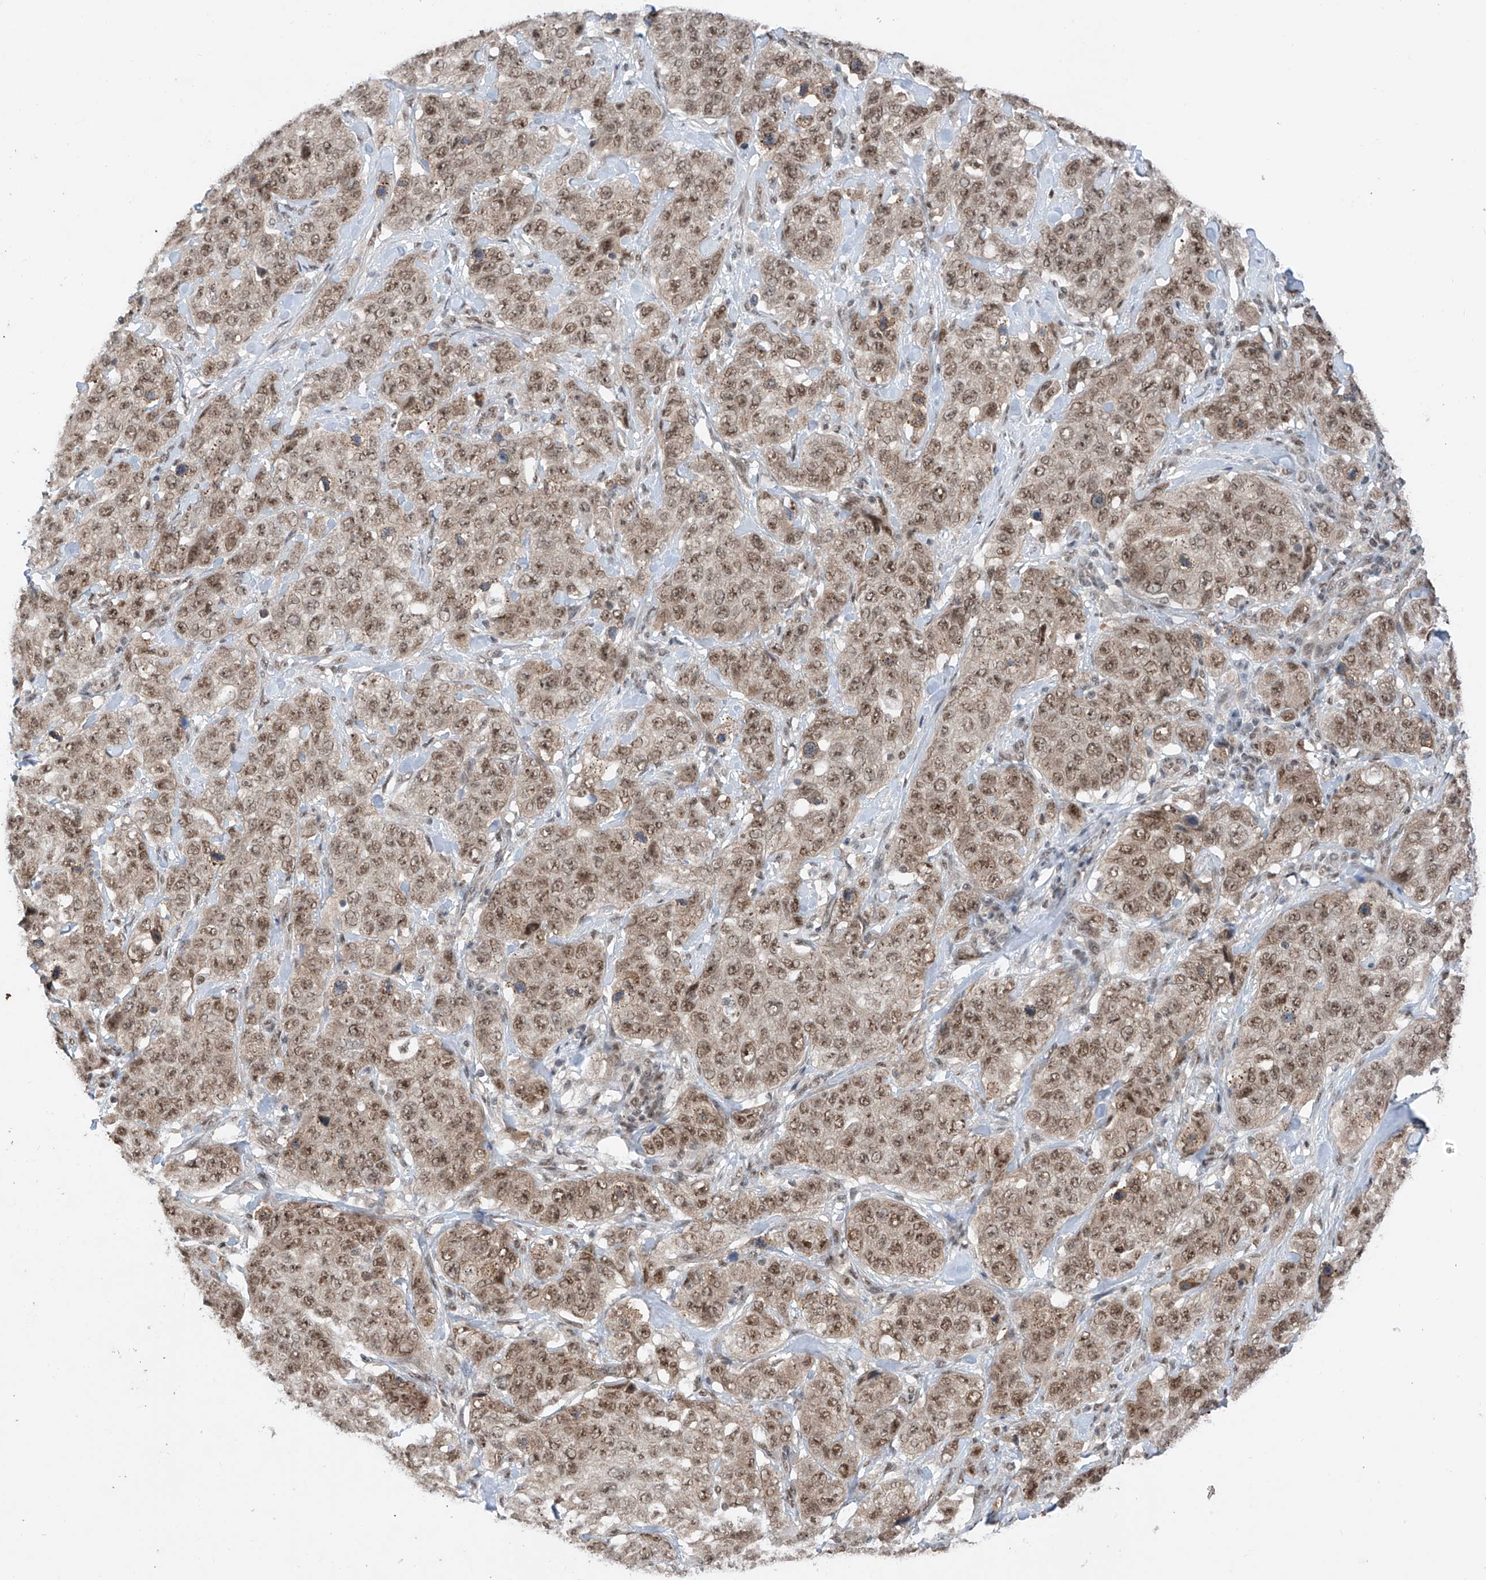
{"staining": {"intensity": "moderate", "quantity": ">75%", "location": "nuclear"}, "tissue": "stomach cancer", "cell_type": "Tumor cells", "image_type": "cancer", "snomed": [{"axis": "morphology", "description": "Adenocarcinoma, NOS"}, {"axis": "topography", "description": "Stomach"}], "caption": "This image shows IHC staining of human adenocarcinoma (stomach), with medium moderate nuclear staining in about >75% of tumor cells.", "gene": "RPAIN", "patient": {"sex": "male", "age": 48}}